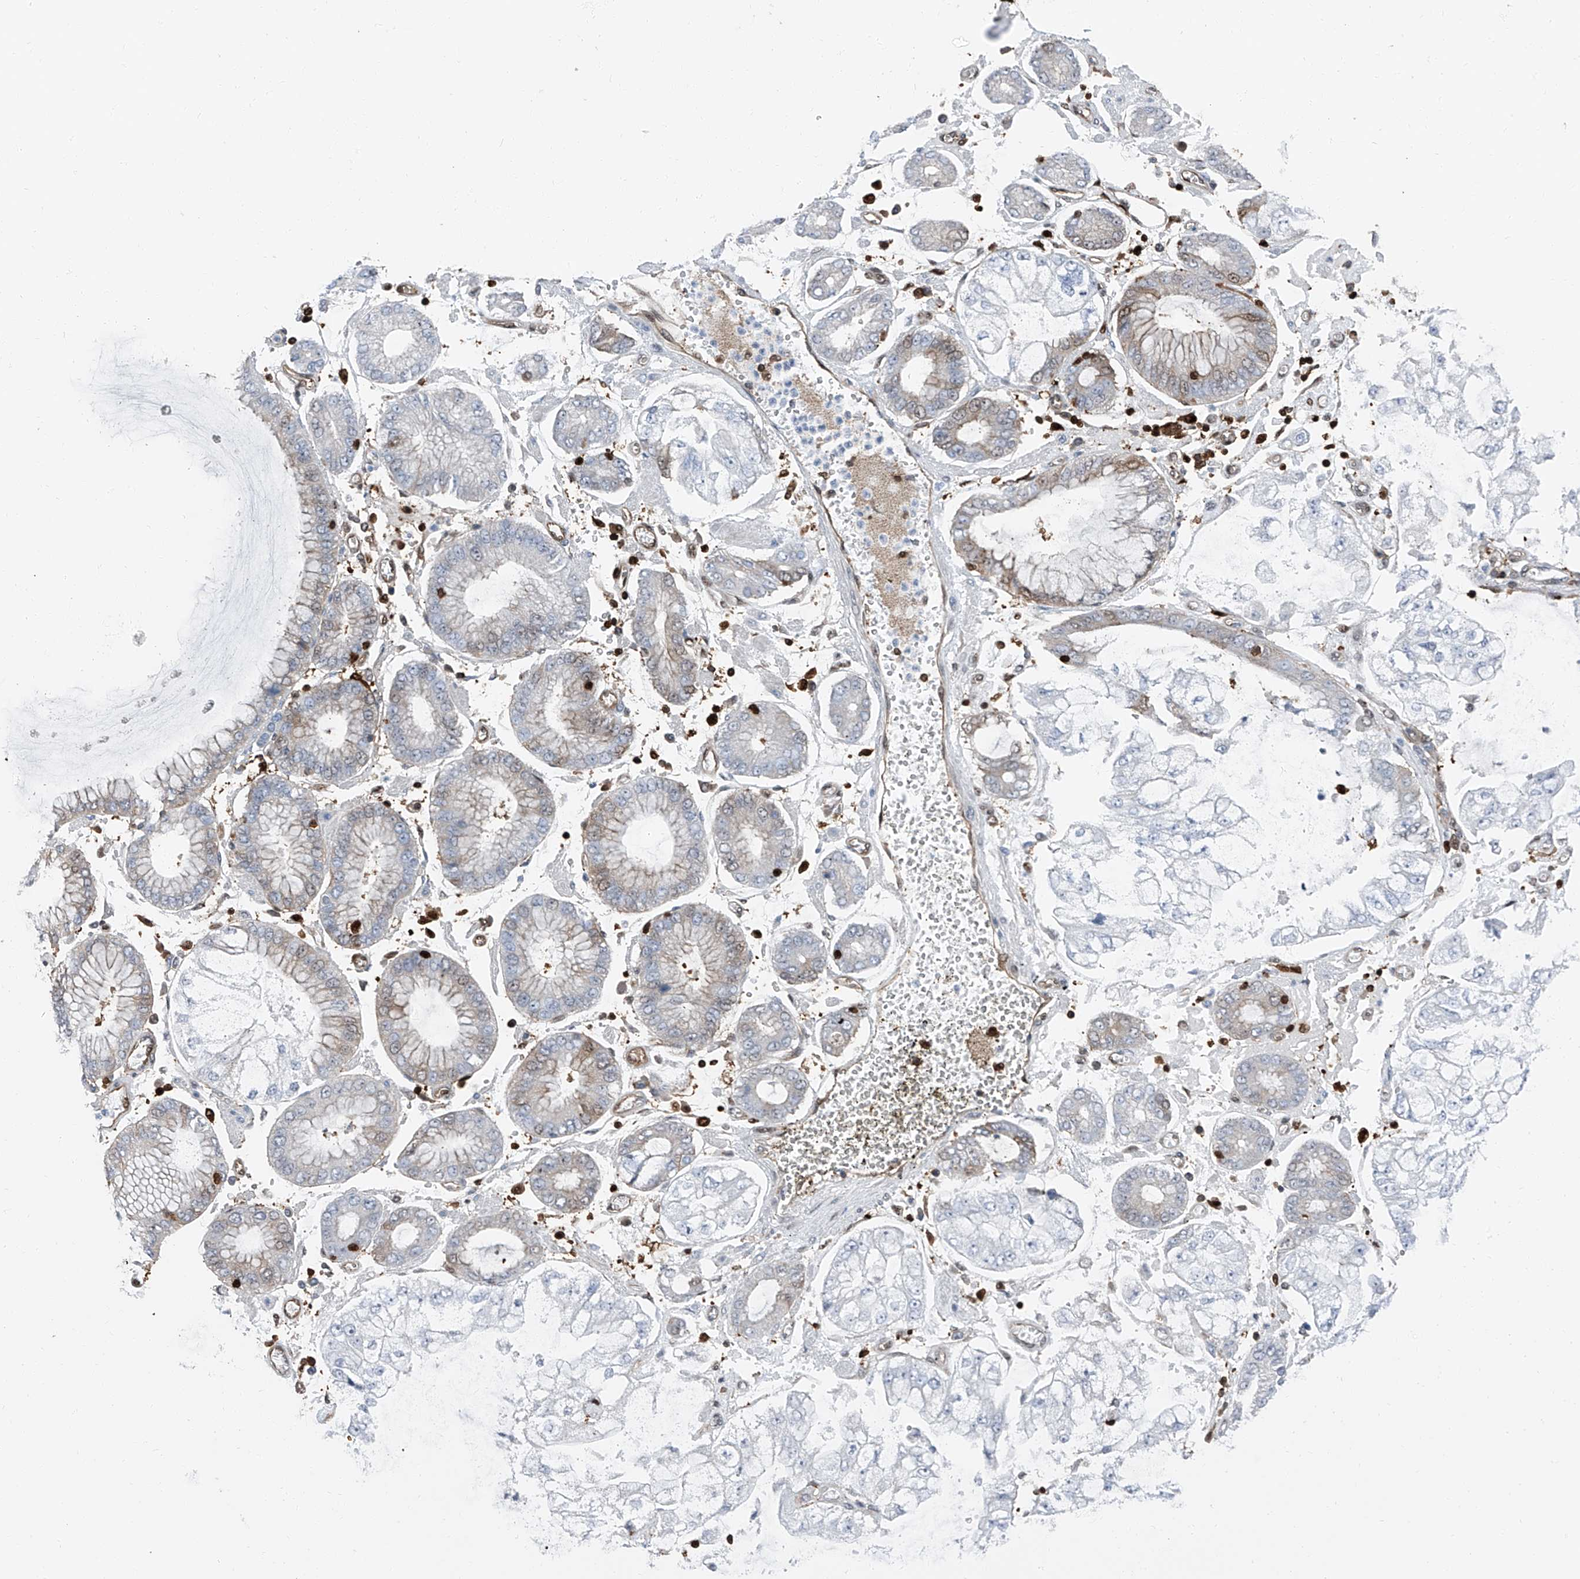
{"staining": {"intensity": "weak", "quantity": "<25%", "location": "cytoplasmic/membranous,nuclear"}, "tissue": "stomach cancer", "cell_type": "Tumor cells", "image_type": "cancer", "snomed": [{"axis": "morphology", "description": "Adenocarcinoma, NOS"}, {"axis": "topography", "description": "Stomach"}], "caption": "Human adenocarcinoma (stomach) stained for a protein using immunohistochemistry (IHC) reveals no staining in tumor cells.", "gene": "PSMB10", "patient": {"sex": "male", "age": 76}}